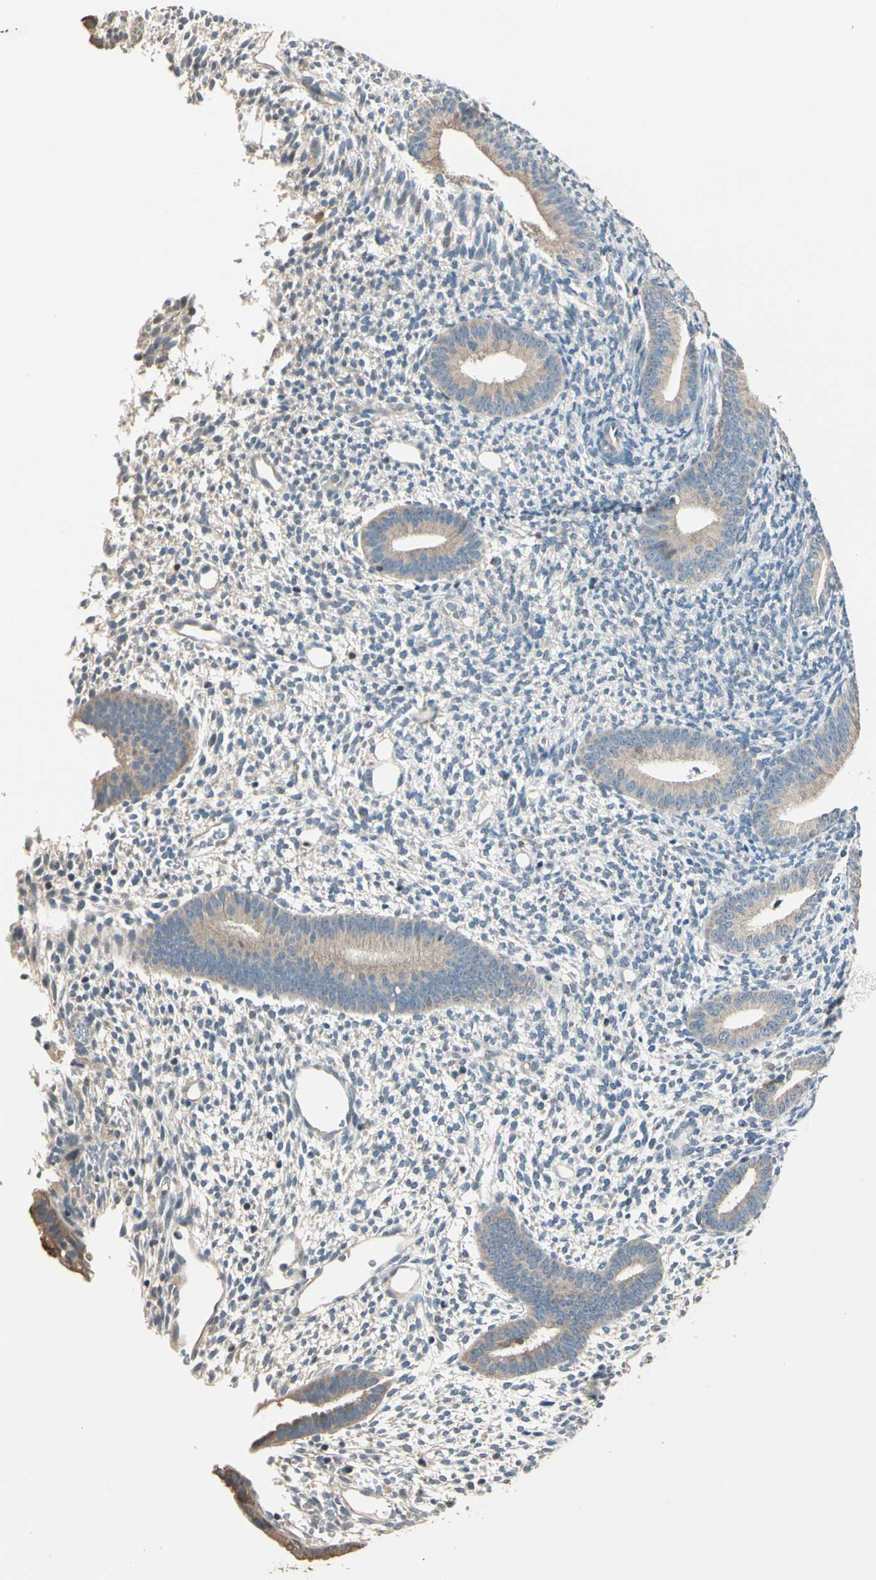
{"staining": {"intensity": "negative", "quantity": "none", "location": "none"}, "tissue": "endometrium", "cell_type": "Cells in endometrial stroma", "image_type": "normal", "snomed": [{"axis": "morphology", "description": "Normal tissue, NOS"}, {"axis": "topography", "description": "Smooth muscle"}, {"axis": "topography", "description": "Endometrium"}], "caption": "This is an IHC histopathology image of normal endometrium. There is no positivity in cells in endometrial stroma.", "gene": "MAP3K7", "patient": {"sex": "female", "age": 57}}